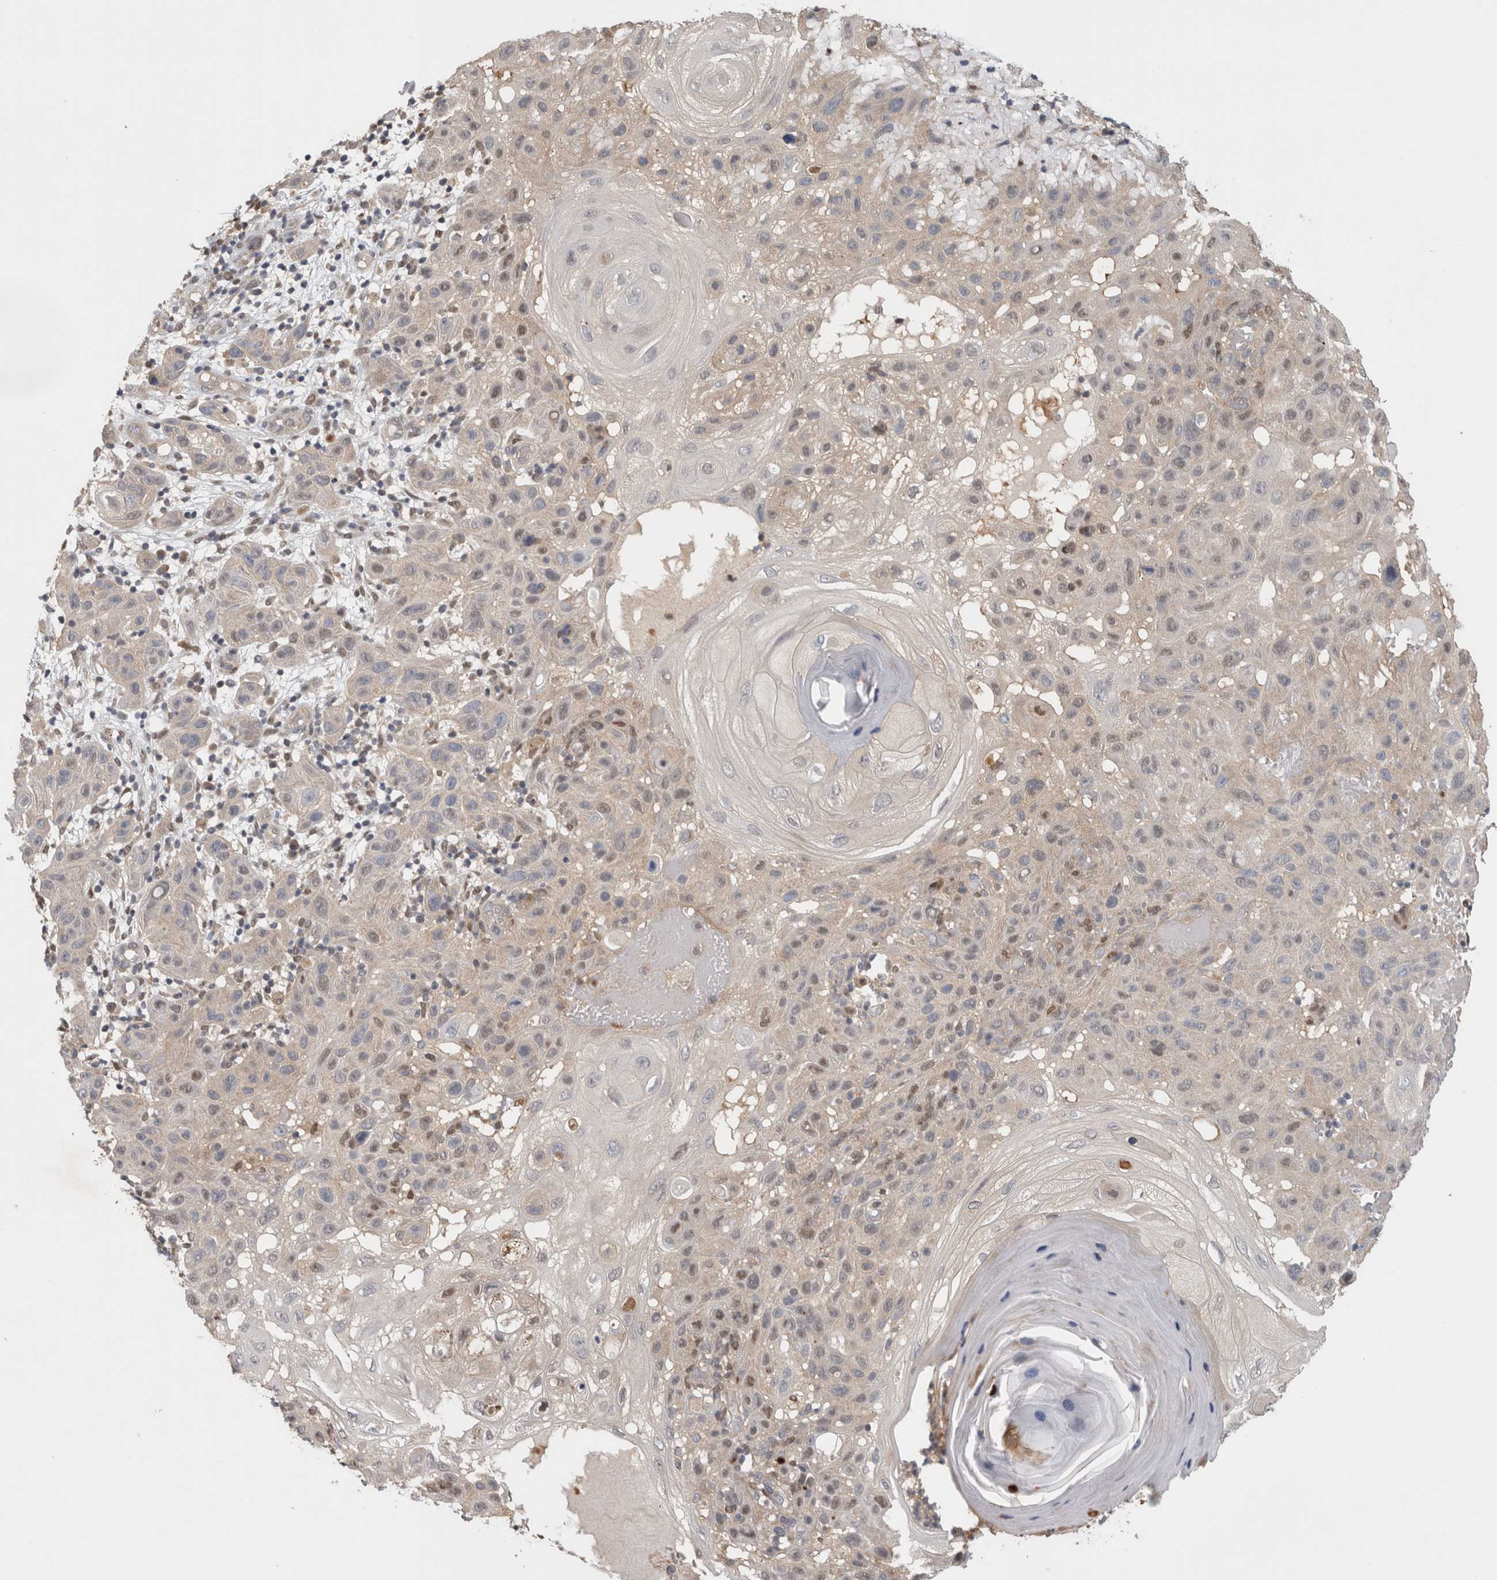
{"staining": {"intensity": "weak", "quantity": "25%-75%", "location": "cytoplasmic/membranous,nuclear"}, "tissue": "skin cancer", "cell_type": "Tumor cells", "image_type": "cancer", "snomed": [{"axis": "morphology", "description": "Normal tissue, NOS"}, {"axis": "morphology", "description": "Squamous cell carcinoma, NOS"}, {"axis": "topography", "description": "Skin"}], "caption": "Skin squamous cell carcinoma stained for a protein (brown) displays weak cytoplasmic/membranous and nuclear positive staining in approximately 25%-75% of tumor cells.", "gene": "PIGP", "patient": {"sex": "female", "age": 96}}